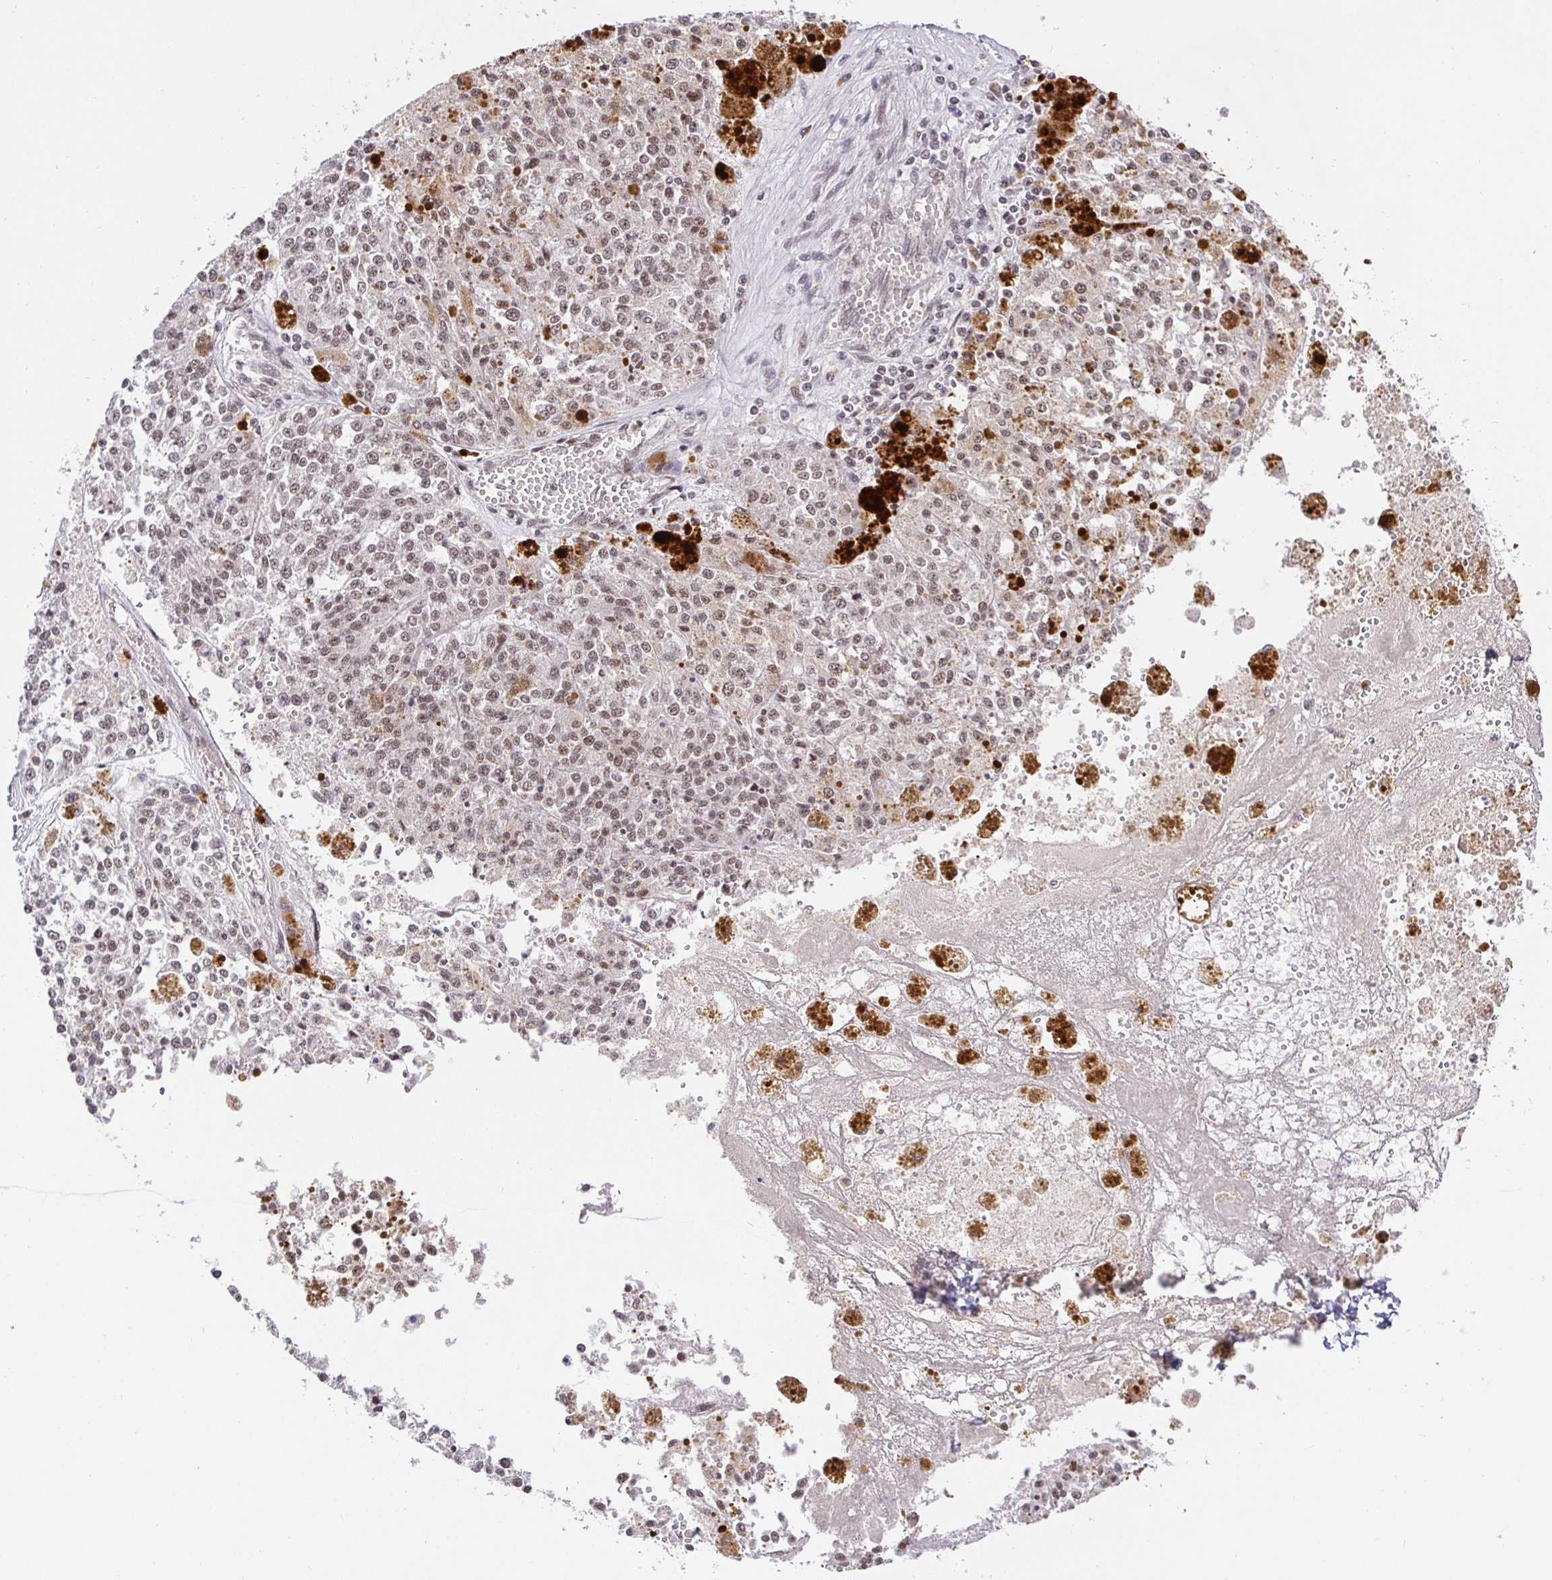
{"staining": {"intensity": "weak", "quantity": "25%-75%", "location": "nuclear"}, "tissue": "melanoma", "cell_type": "Tumor cells", "image_type": "cancer", "snomed": [{"axis": "morphology", "description": "Malignant melanoma, Metastatic site"}, {"axis": "topography", "description": "Lymph node"}], "caption": "Malignant melanoma (metastatic site) stained for a protein shows weak nuclear positivity in tumor cells. The protein is stained brown, and the nuclei are stained in blue (DAB IHC with brightfield microscopy, high magnification).", "gene": "USF1", "patient": {"sex": "female", "age": 64}}